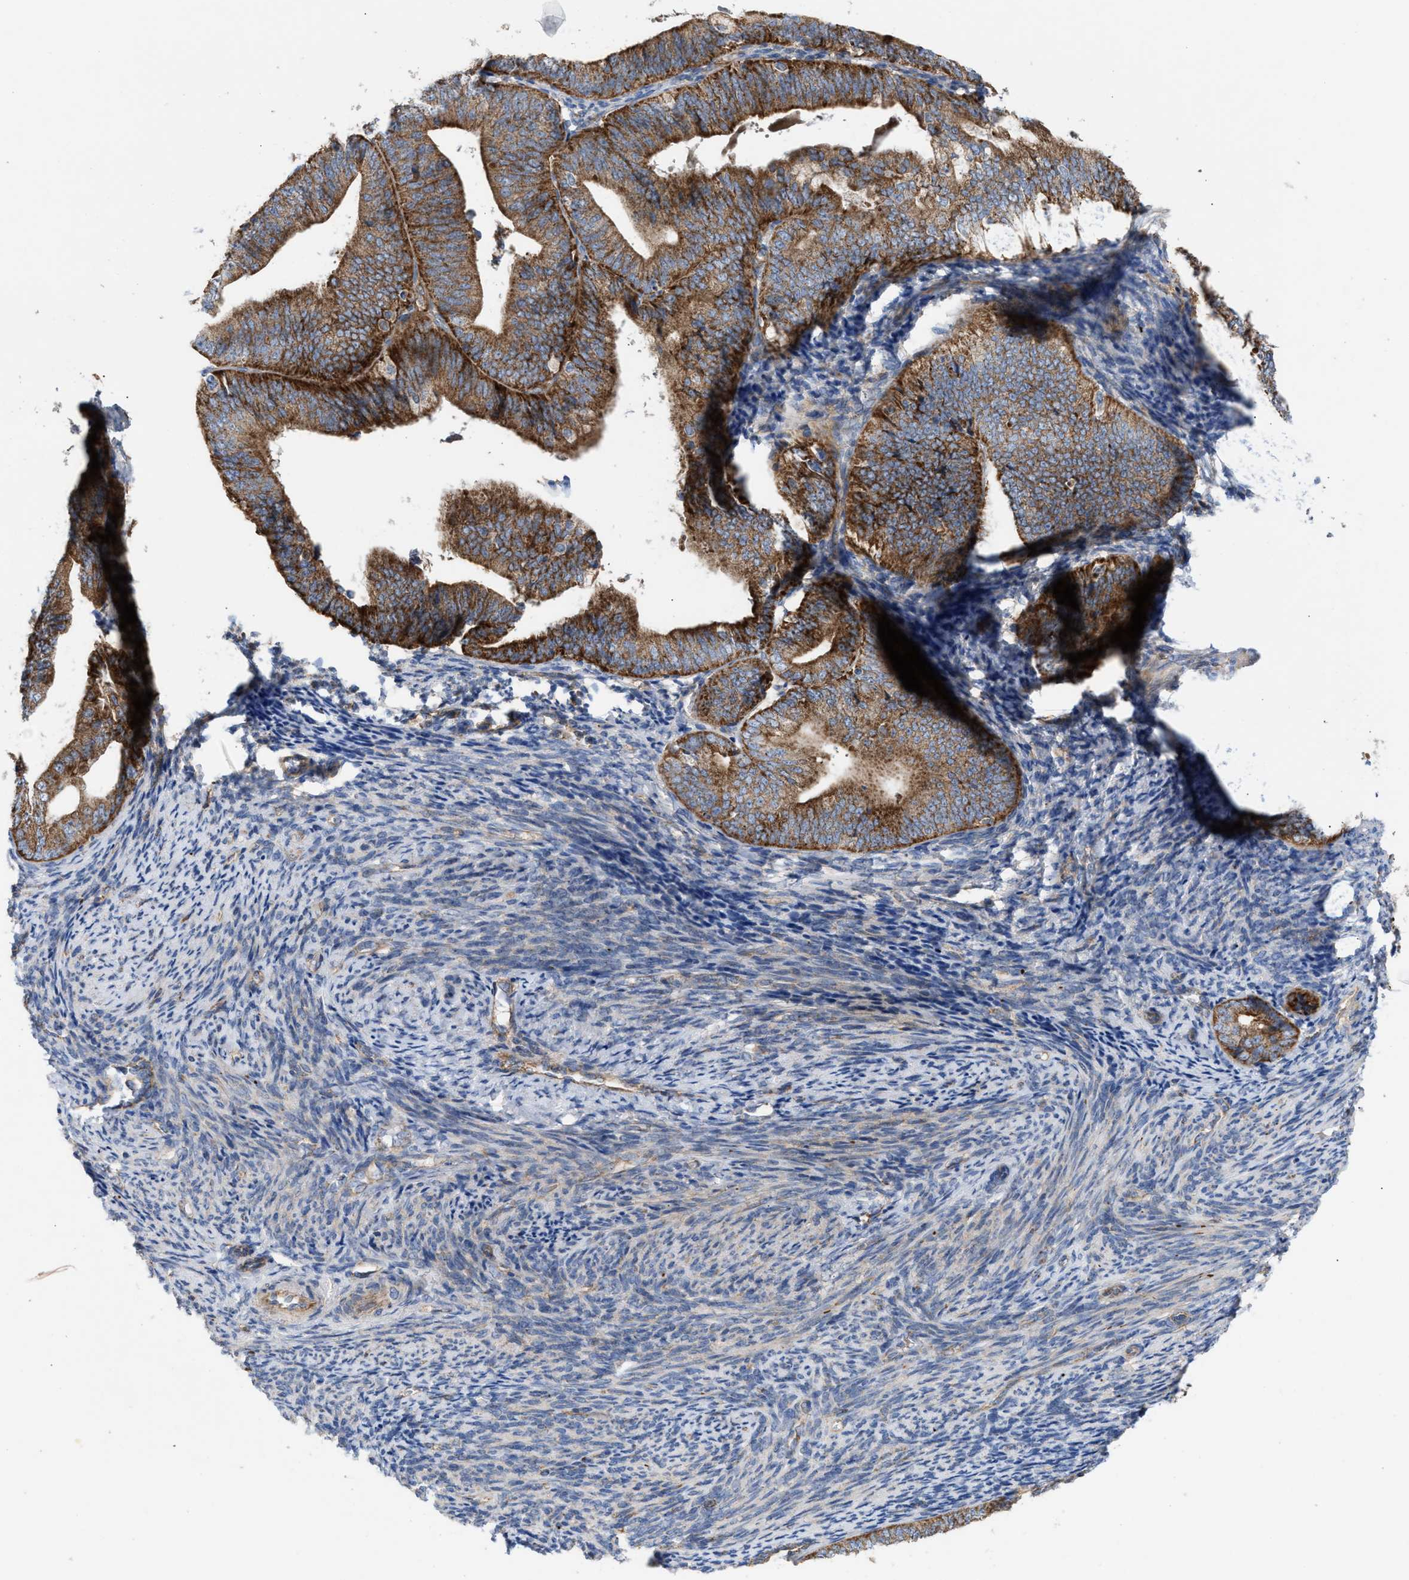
{"staining": {"intensity": "moderate", "quantity": ">75%", "location": "cytoplasmic/membranous"}, "tissue": "endometrial cancer", "cell_type": "Tumor cells", "image_type": "cancer", "snomed": [{"axis": "morphology", "description": "Adenocarcinoma, NOS"}, {"axis": "topography", "description": "Endometrium"}], "caption": "Endometrial cancer (adenocarcinoma) was stained to show a protein in brown. There is medium levels of moderate cytoplasmic/membranous positivity in about >75% of tumor cells. The staining was performed using DAB (3,3'-diaminobenzidine) to visualize the protein expression in brown, while the nuclei were stained in blue with hematoxylin (Magnification: 20x).", "gene": "OXSM", "patient": {"sex": "female", "age": 63}}